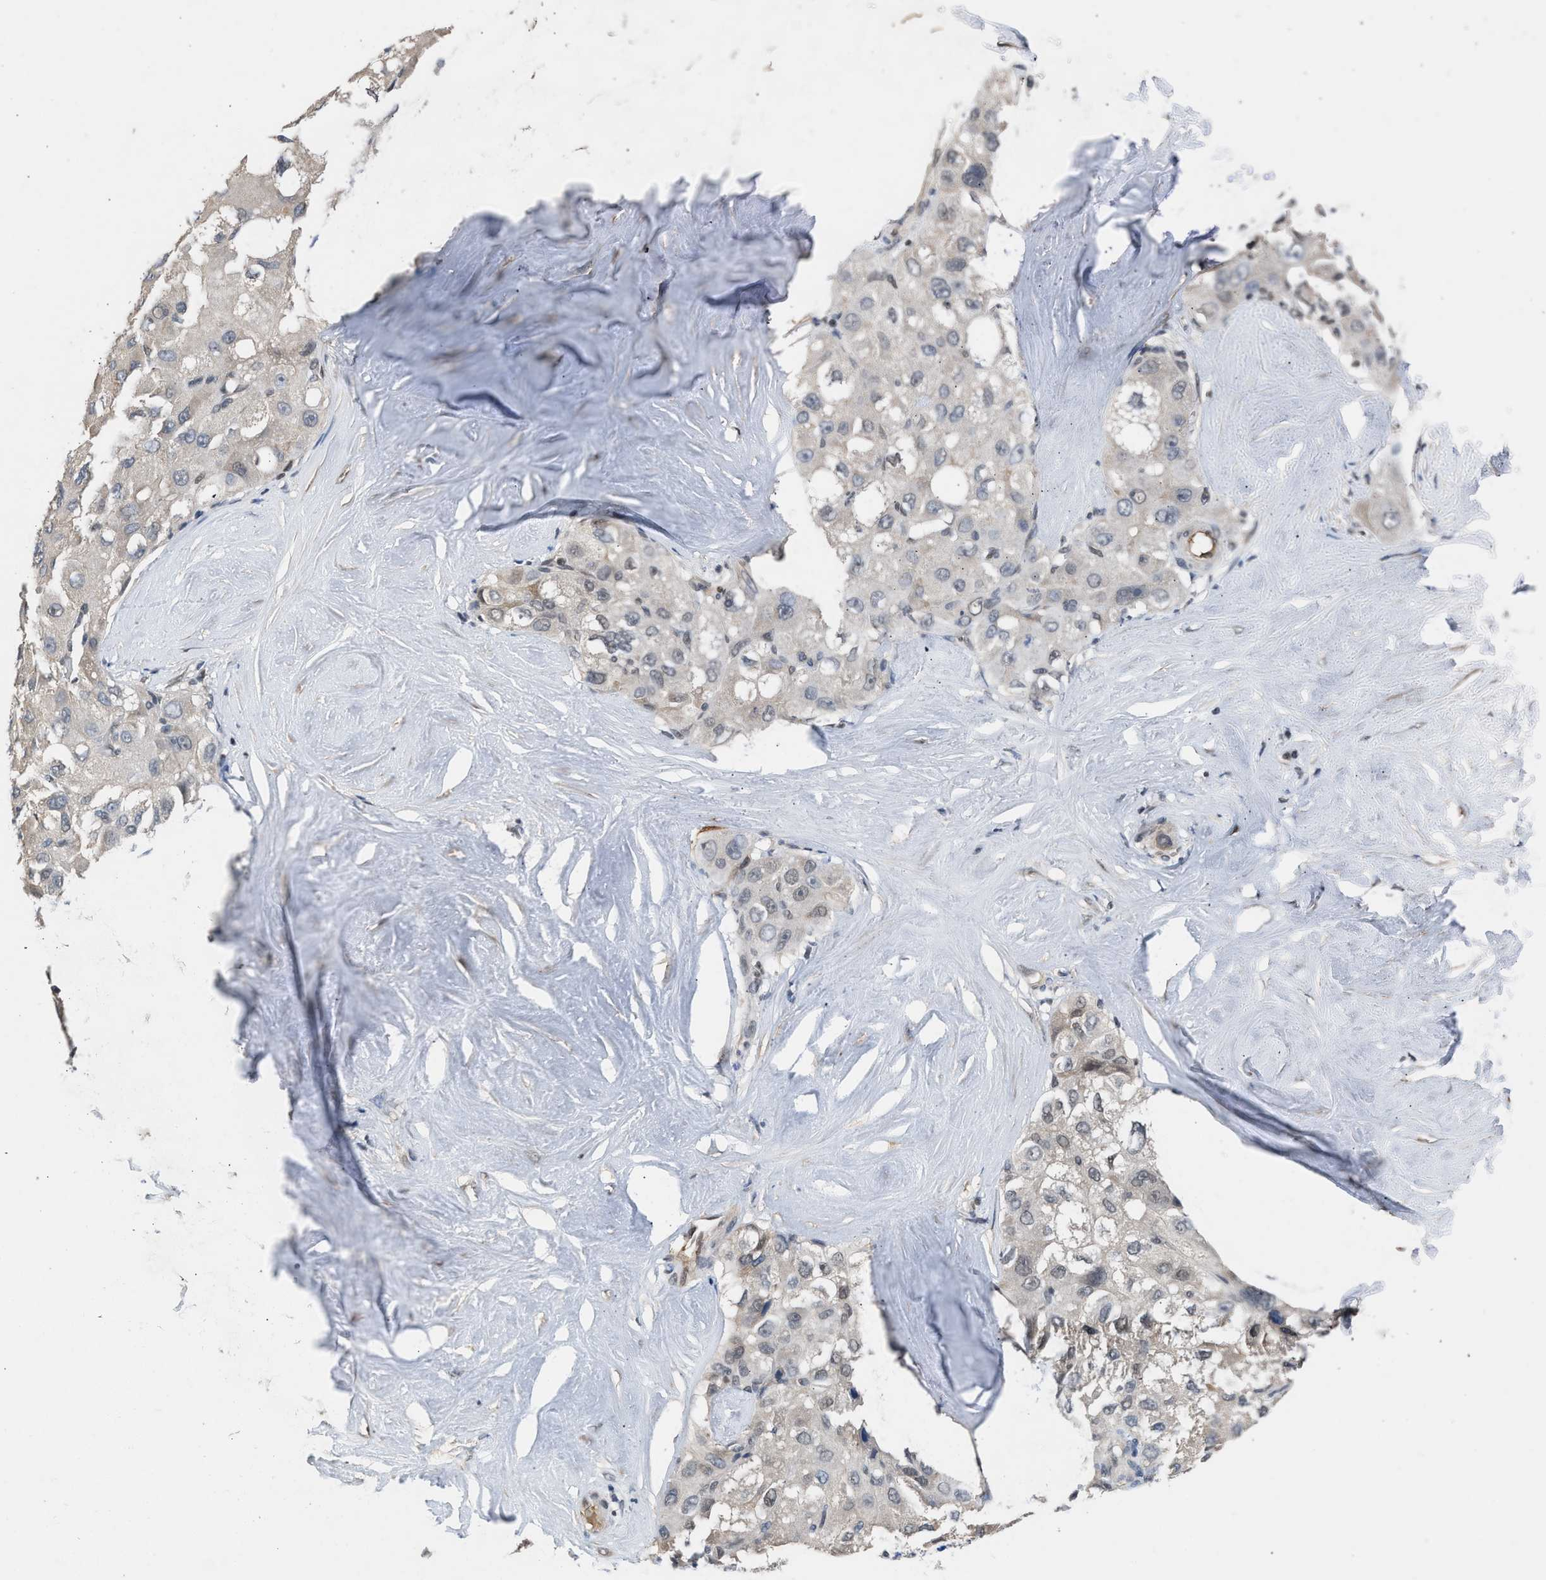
{"staining": {"intensity": "negative", "quantity": "none", "location": "none"}, "tissue": "liver cancer", "cell_type": "Tumor cells", "image_type": "cancer", "snomed": [{"axis": "morphology", "description": "Carcinoma, Hepatocellular, NOS"}, {"axis": "topography", "description": "Liver"}], "caption": "Immunohistochemical staining of human hepatocellular carcinoma (liver) demonstrates no significant positivity in tumor cells. Brightfield microscopy of immunohistochemistry stained with DAB (3,3'-diaminobenzidine) (brown) and hematoxylin (blue), captured at high magnification.", "gene": "TERF2IP", "patient": {"sex": "male", "age": 80}}